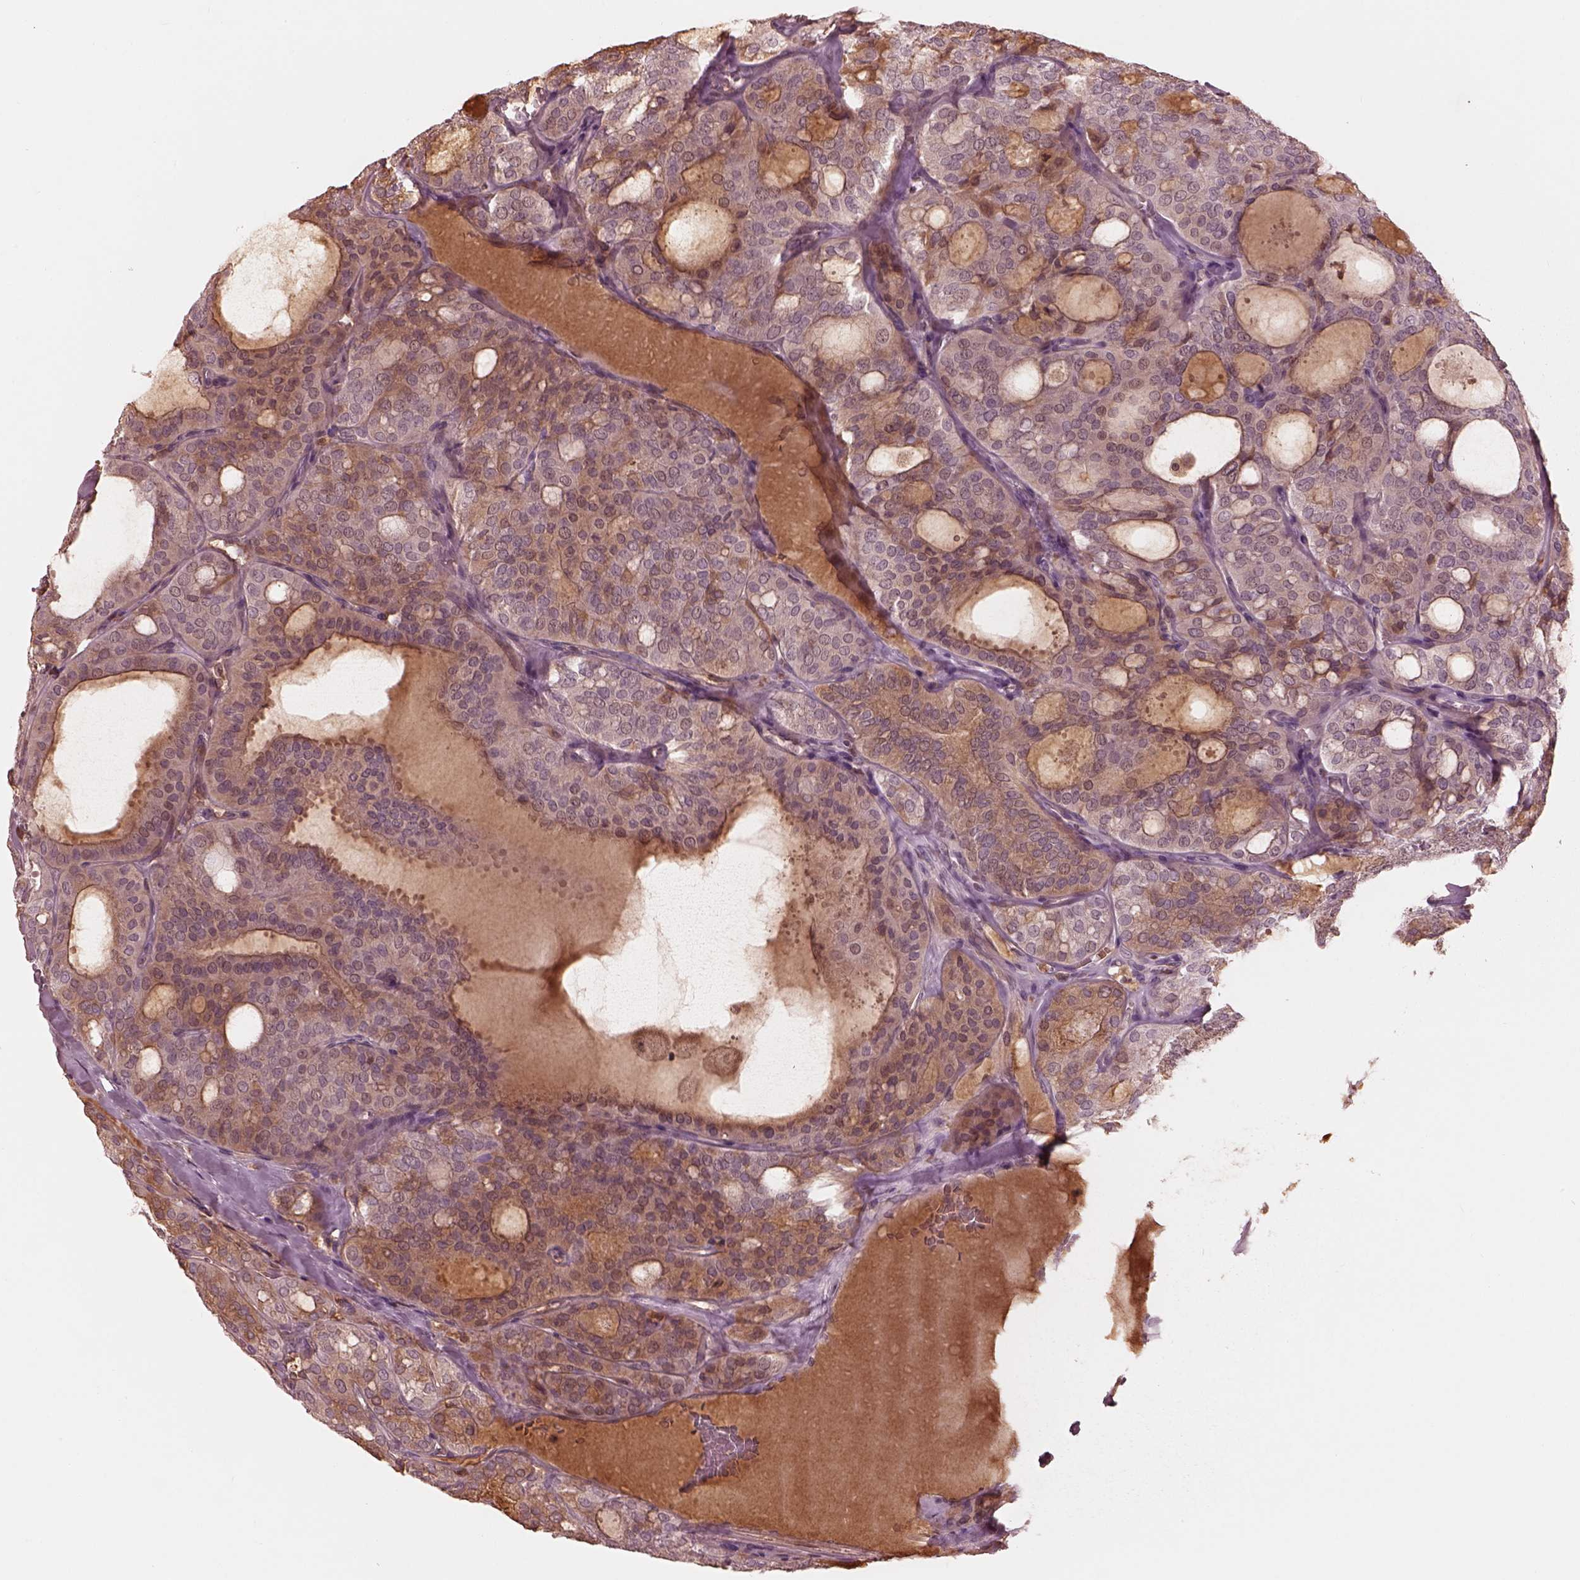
{"staining": {"intensity": "weak", "quantity": "<25%", "location": "cytoplasmic/membranous"}, "tissue": "thyroid cancer", "cell_type": "Tumor cells", "image_type": "cancer", "snomed": [{"axis": "morphology", "description": "Follicular adenoma carcinoma, NOS"}, {"axis": "topography", "description": "Thyroid gland"}], "caption": "High power microscopy micrograph of an IHC image of follicular adenoma carcinoma (thyroid), revealing no significant expression in tumor cells.", "gene": "TF", "patient": {"sex": "male", "age": 75}}